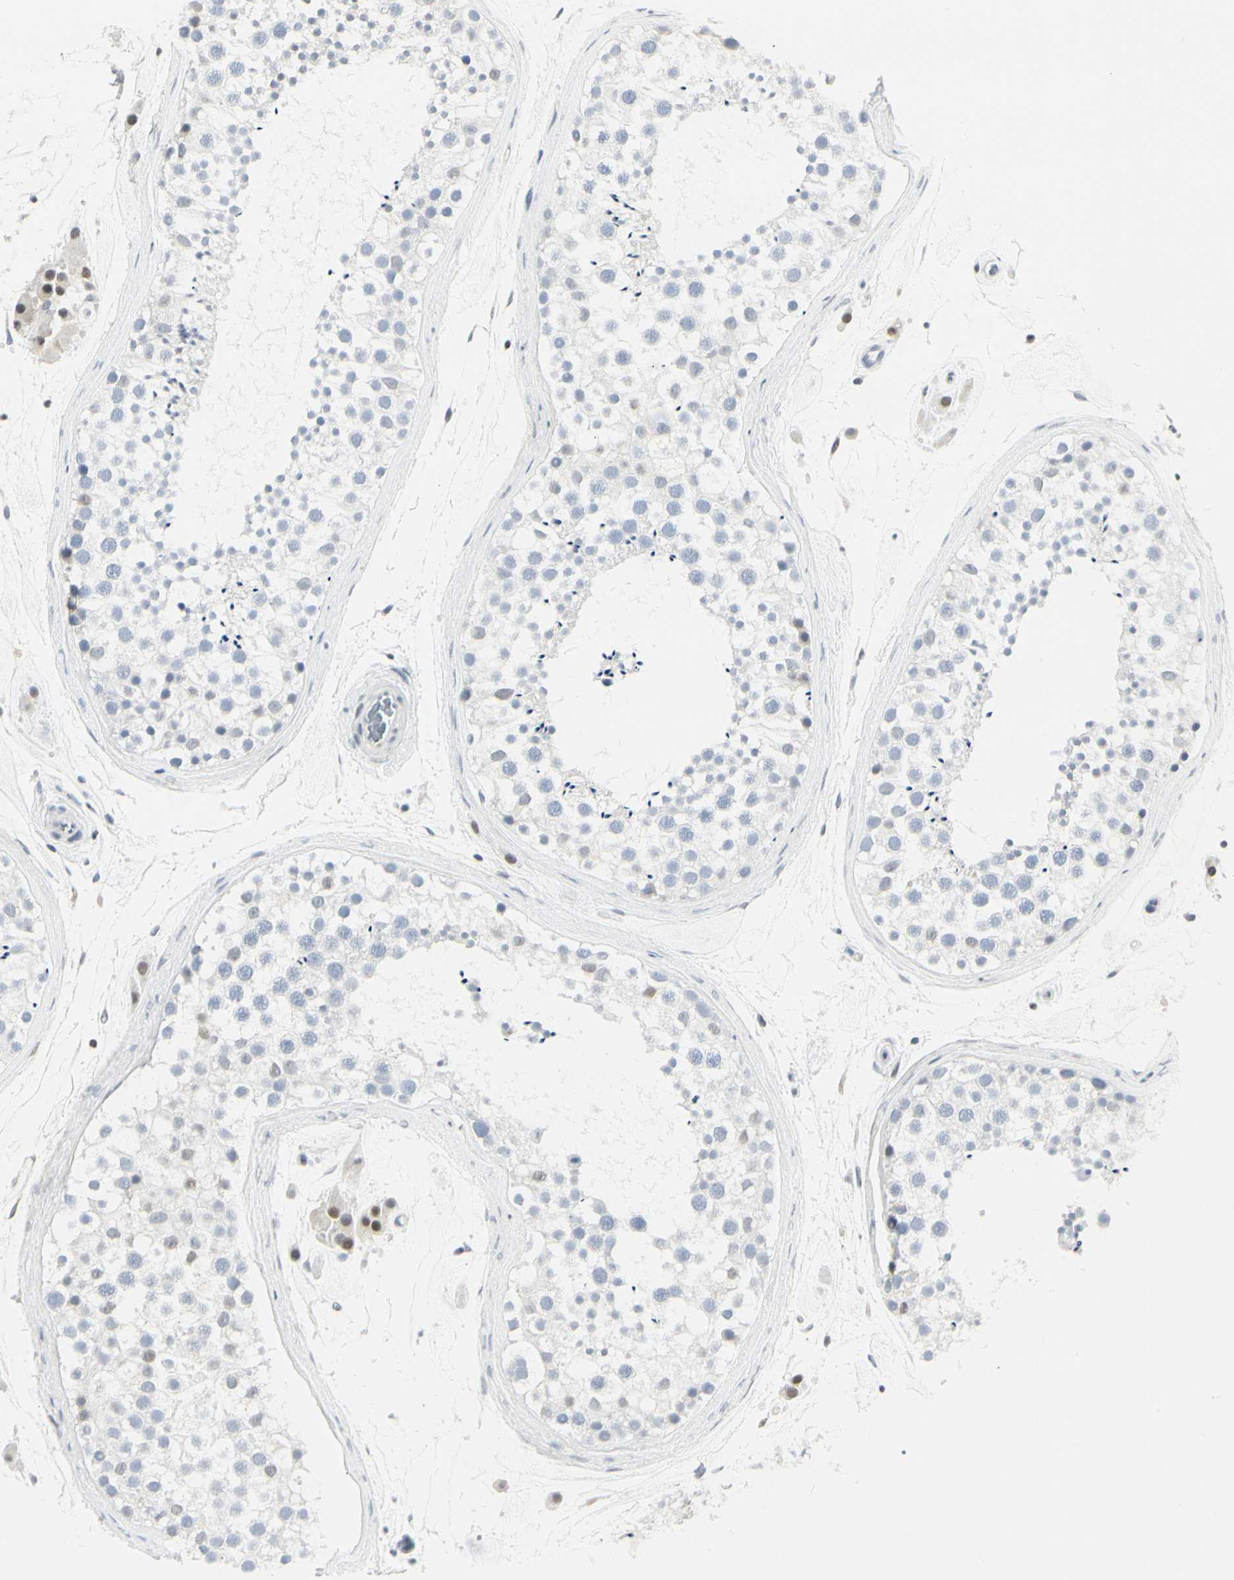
{"staining": {"intensity": "negative", "quantity": "none", "location": "none"}, "tissue": "testis", "cell_type": "Cells in seminiferous ducts", "image_type": "normal", "snomed": [{"axis": "morphology", "description": "Normal tissue, NOS"}, {"axis": "topography", "description": "Testis"}], "caption": "Cells in seminiferous ducts are negative for brown protein staining in benign testis.", "gene": "ZBTB7B", "patient": {"sex": "male", "age": 46}}